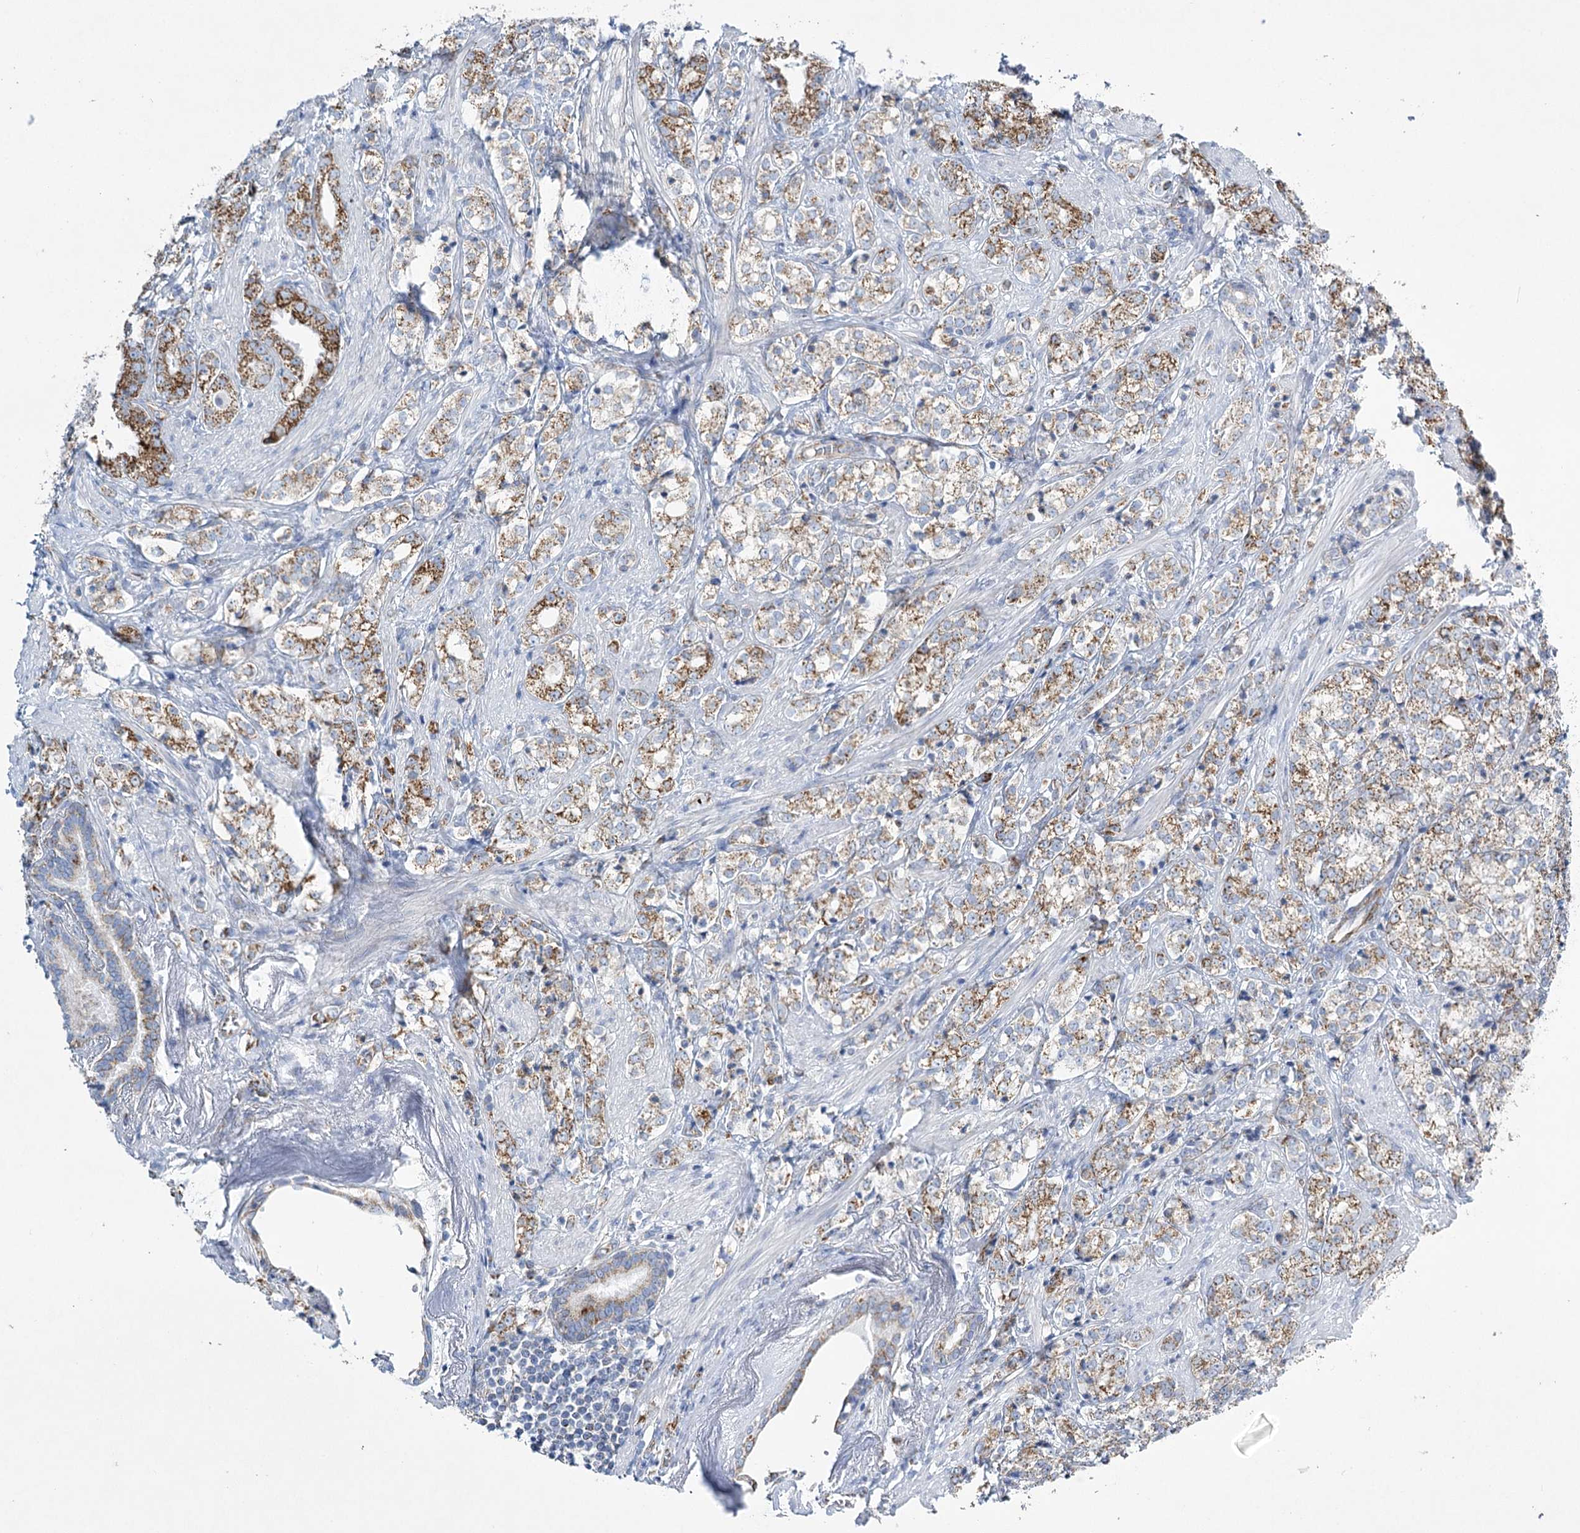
{"staining": {"intensity": "strong", "quantity": "25%-75%", "location": "cytoplasmic/membranous"}, "tissue": "prostate cancer", "cell_type": "Tumor cells", "image_type": "cancer", "snomed": [{"axis": "morphology", "description": "Adenocarcinoma, High grade"}, {"axis": "topography", "description": "Prostate"}], "caption": "Tumor cells show strong cytoplasmic/membranous expression in approximately 25%-75% of cells in prostate cancer (adenocarcinoma (high-grade)).", "gene": "DHTKD1", "patient": {"sex": "male", "age": 69}}